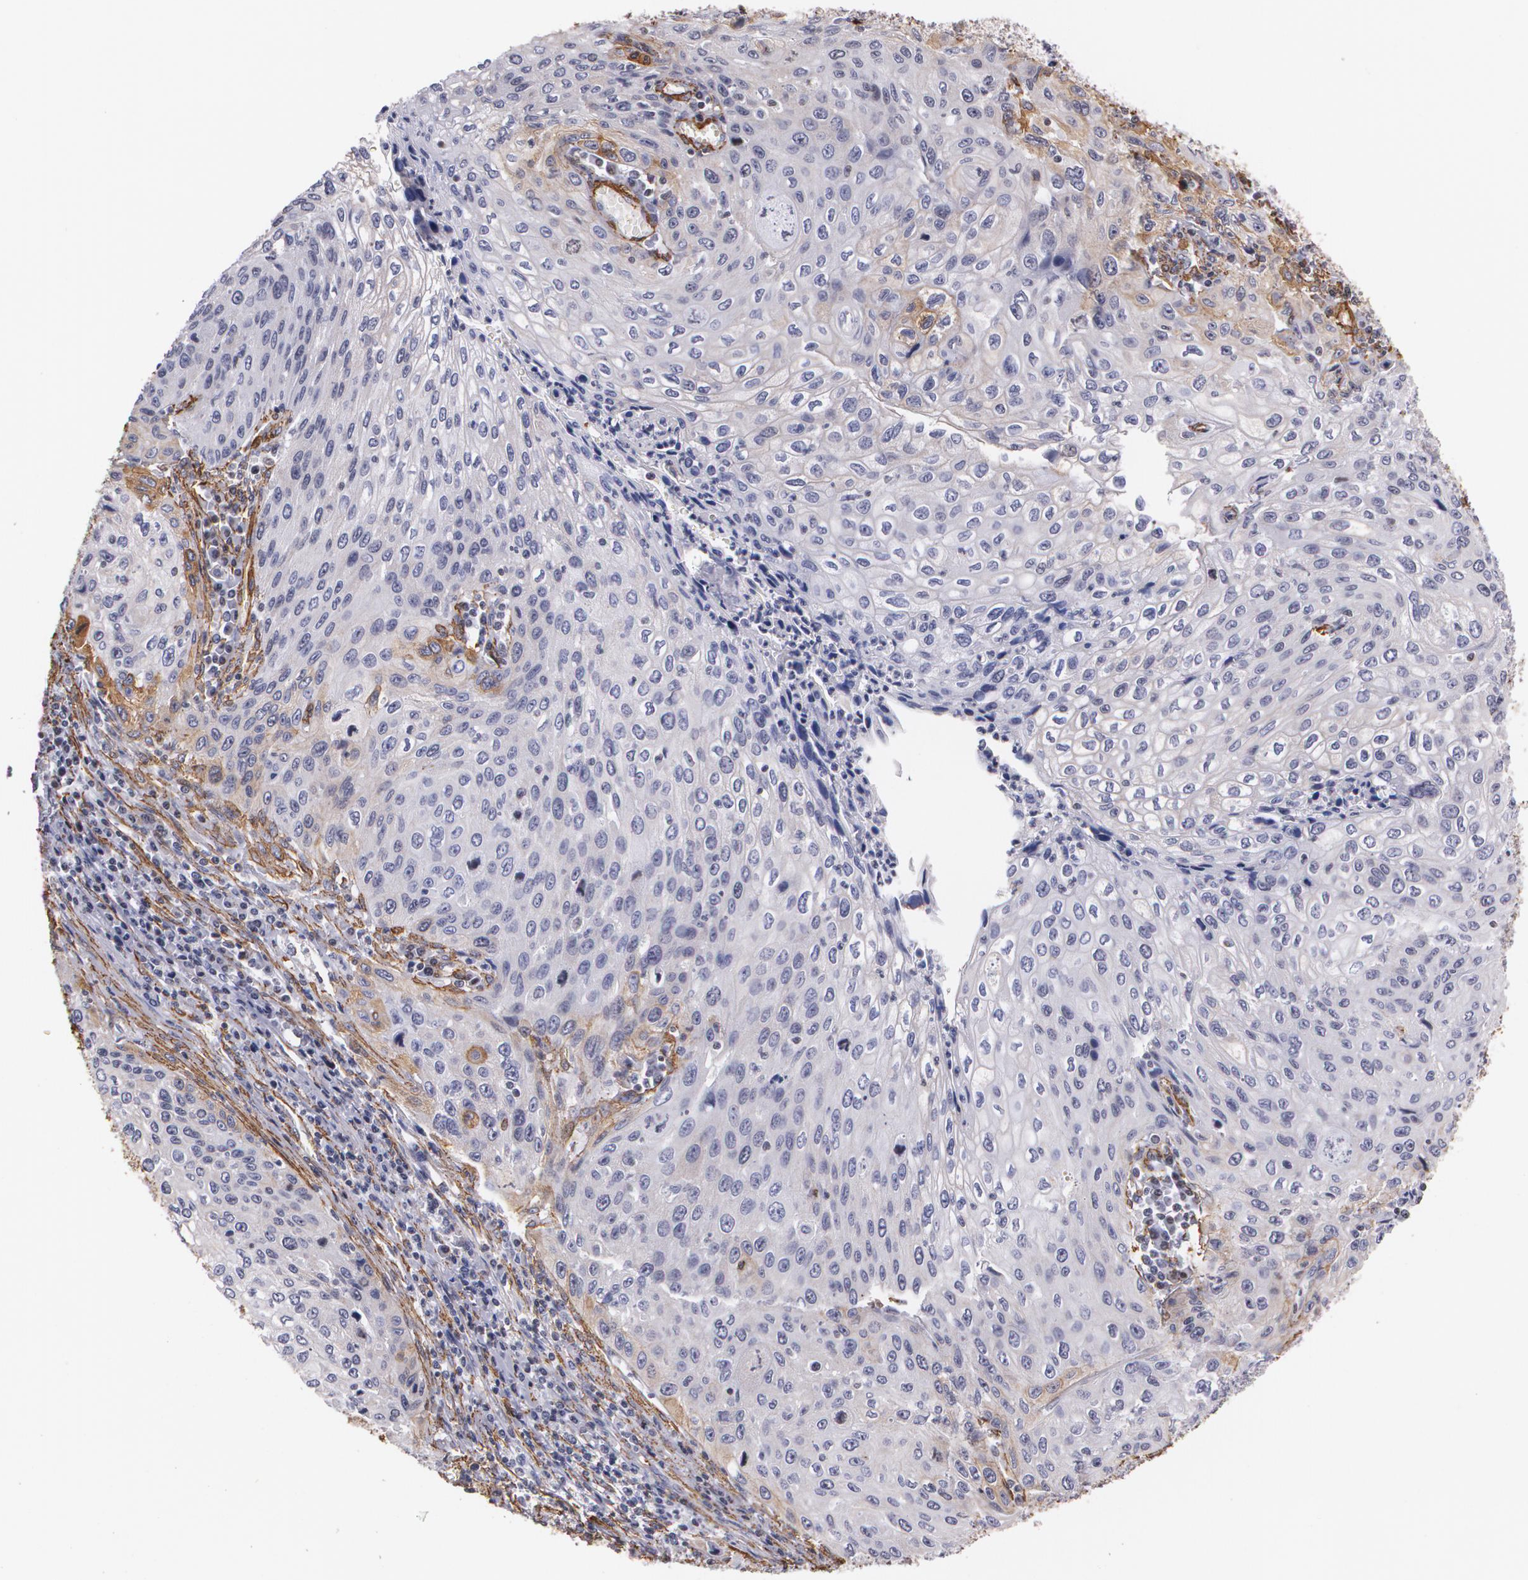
{"staining": {"intensity": "weak", "quantity": "<25%", "location": "cytoplasmic/membranous"}, "tissue": "cervical cancer", "cell_type": "Tumor cells", "image_type": "cancer", "snomed": [{"axis": "morphology", "description": "Squamous cell carcinoma, NOS"}, {"axis": "topography", "description": "Cervix"}], "caption": "High power microscopy histopathology image of an immunohistochemistry image of cervical squamous cell carcinoma, revealing no significant expression in tumor cells.", "gene": "VAMP1", "patient": {"sex": "female", "age": 32}}